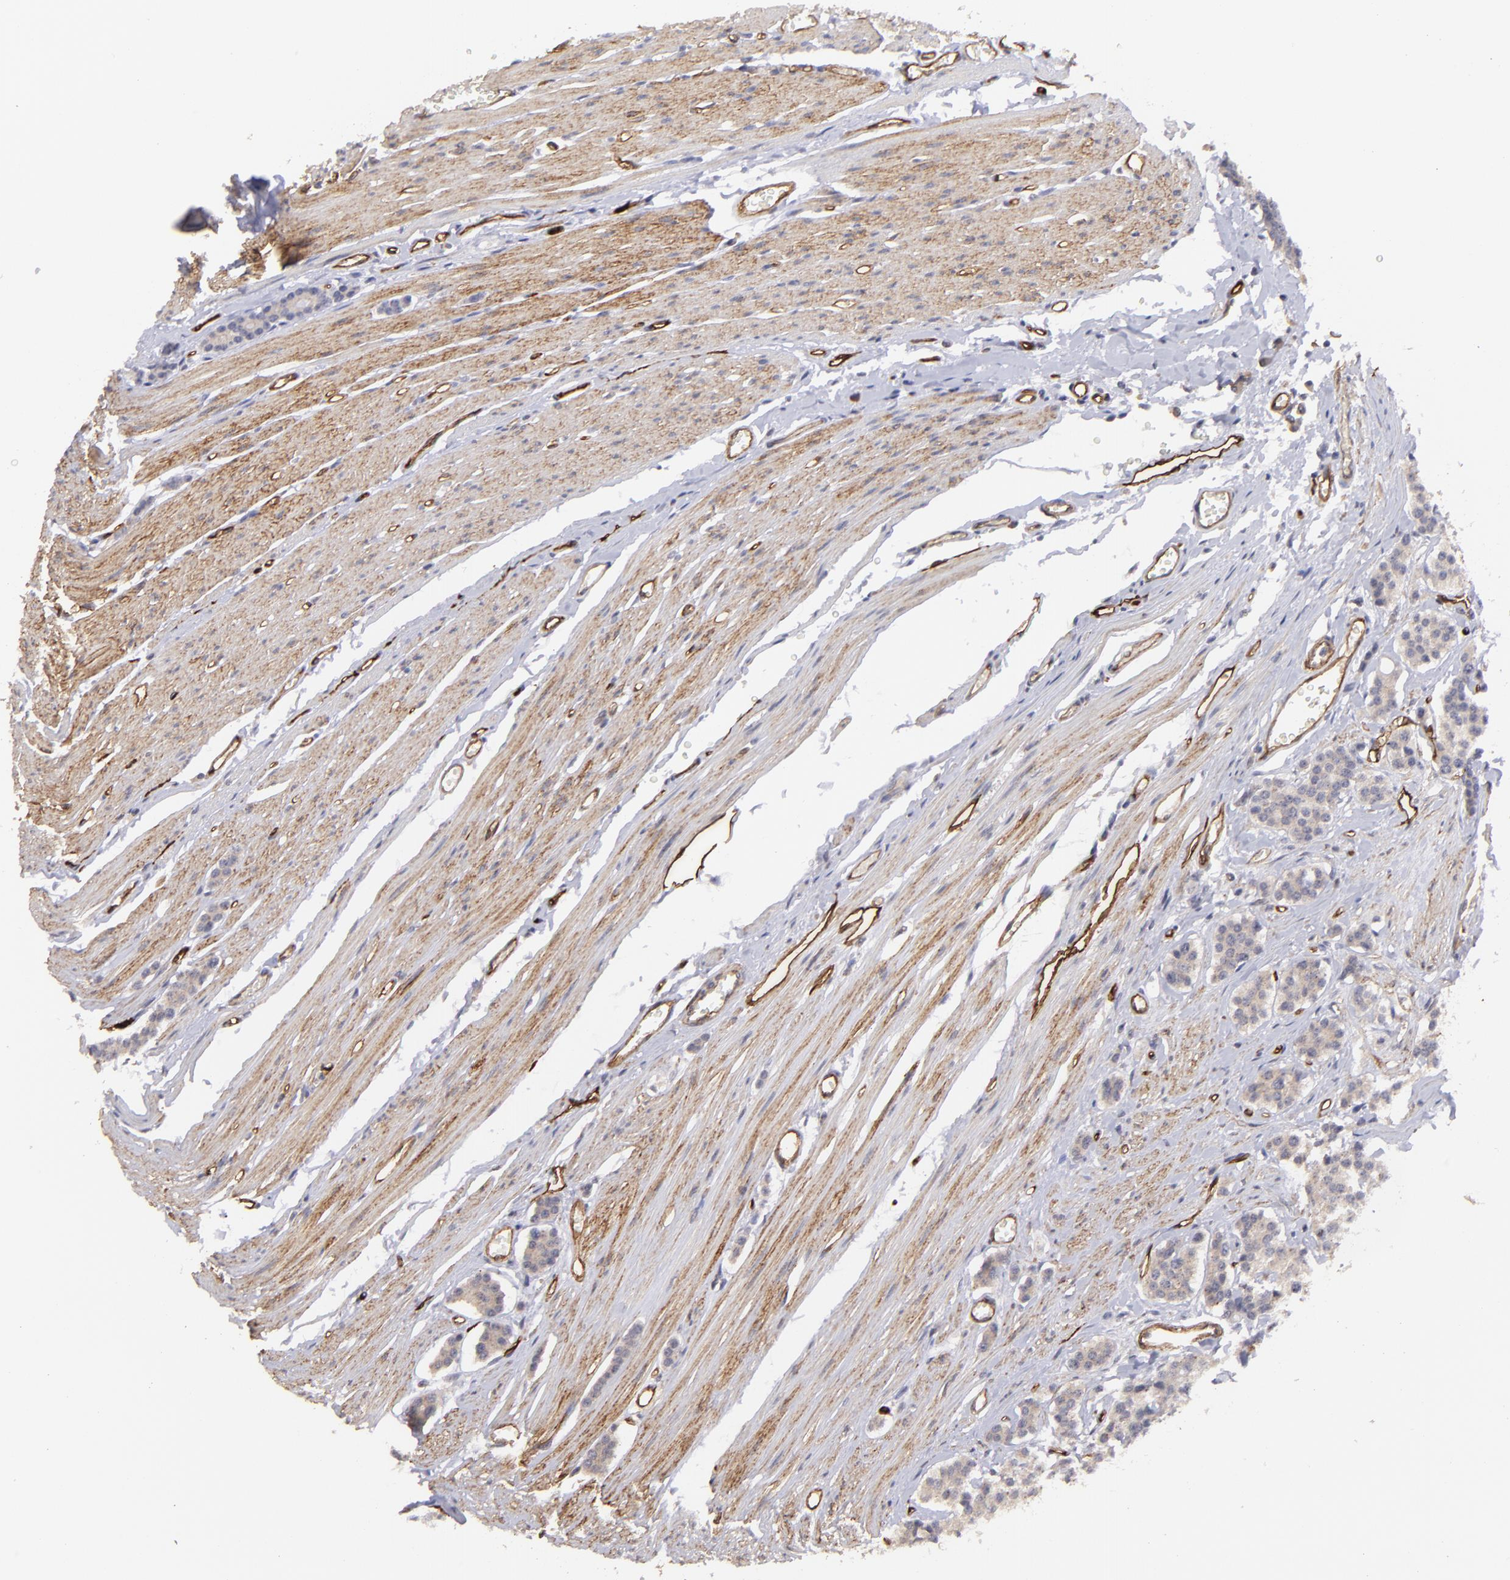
{"staining": {"intensity": "negative", "quantity": "none", "location": "none"}, "tissue": "carcinoid", "cell_type": "Tumor cells", "image_type": "cancer", "snomed": [{"axis": "morphology", "description": "Carcinoid, malignant, NOS"}, {"axis": "topography", "description": "Small intestine"}], "caption": "Image shows no protein positivity in tumor cells of malignant carcinoid tissue.", "gene": "DYSF", "patient": {"sex": "male", "age": 60}}